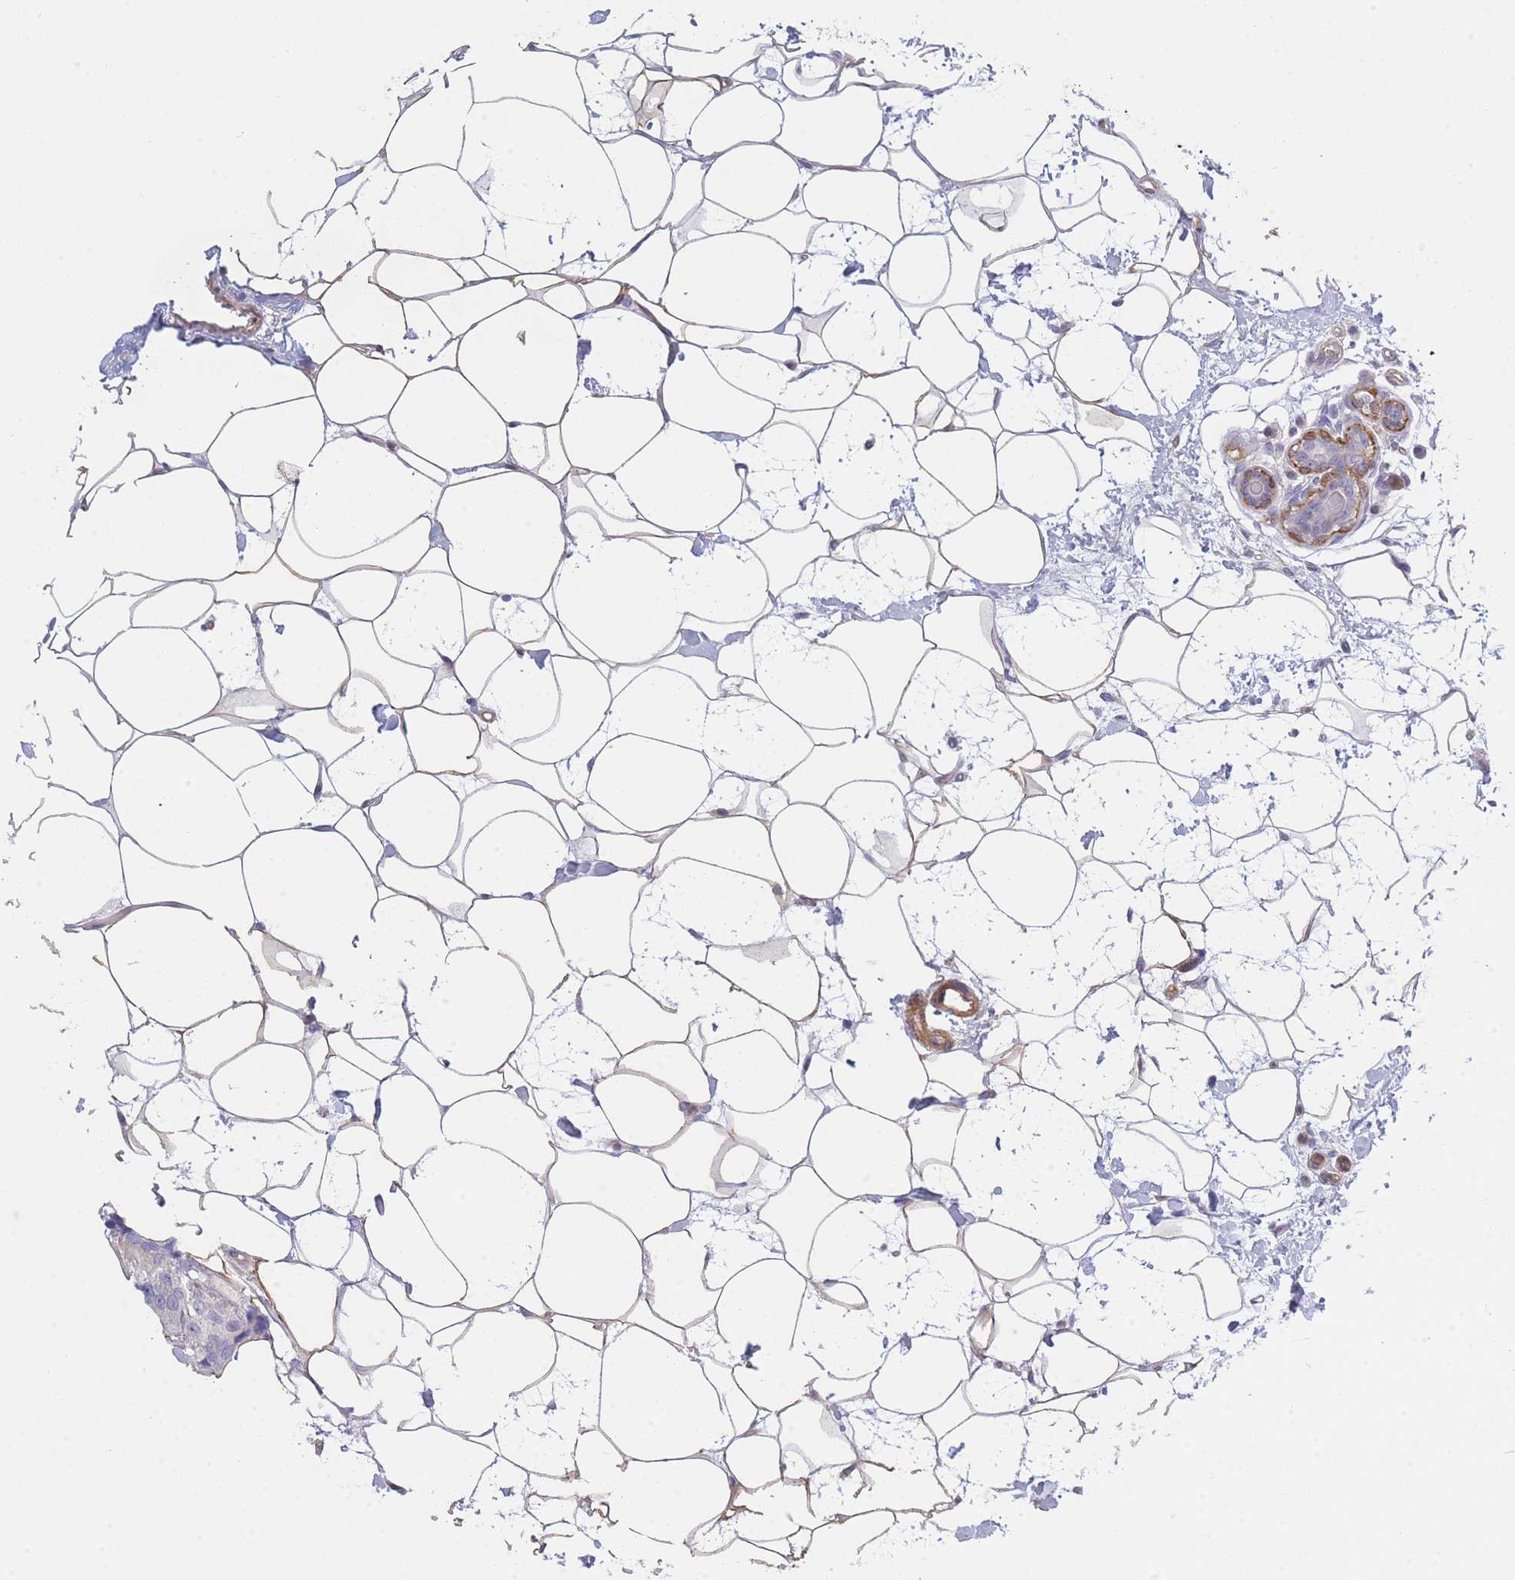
{"staining": {"intensity": "negative", "quantity": "none", "location": "none"}, "tissue": "breast cancer", "cell_type": "Tumor cells", "image_type": "cancer", "snomed": [{"axis": "morphology", "description": "Normal tissue, NOS"}, {"axis": "morphology", "description": "Duct carcinoma"}, {"axis": "topography", "description": "Breast"}], "caption": "This is an immunohistochemistry histopathology image of human breast cancer (intraductal carcinoma). There is no expression in tumor cells.", "gene": "SLC7A6", "patient": {"sex": "female", "age": 39}}